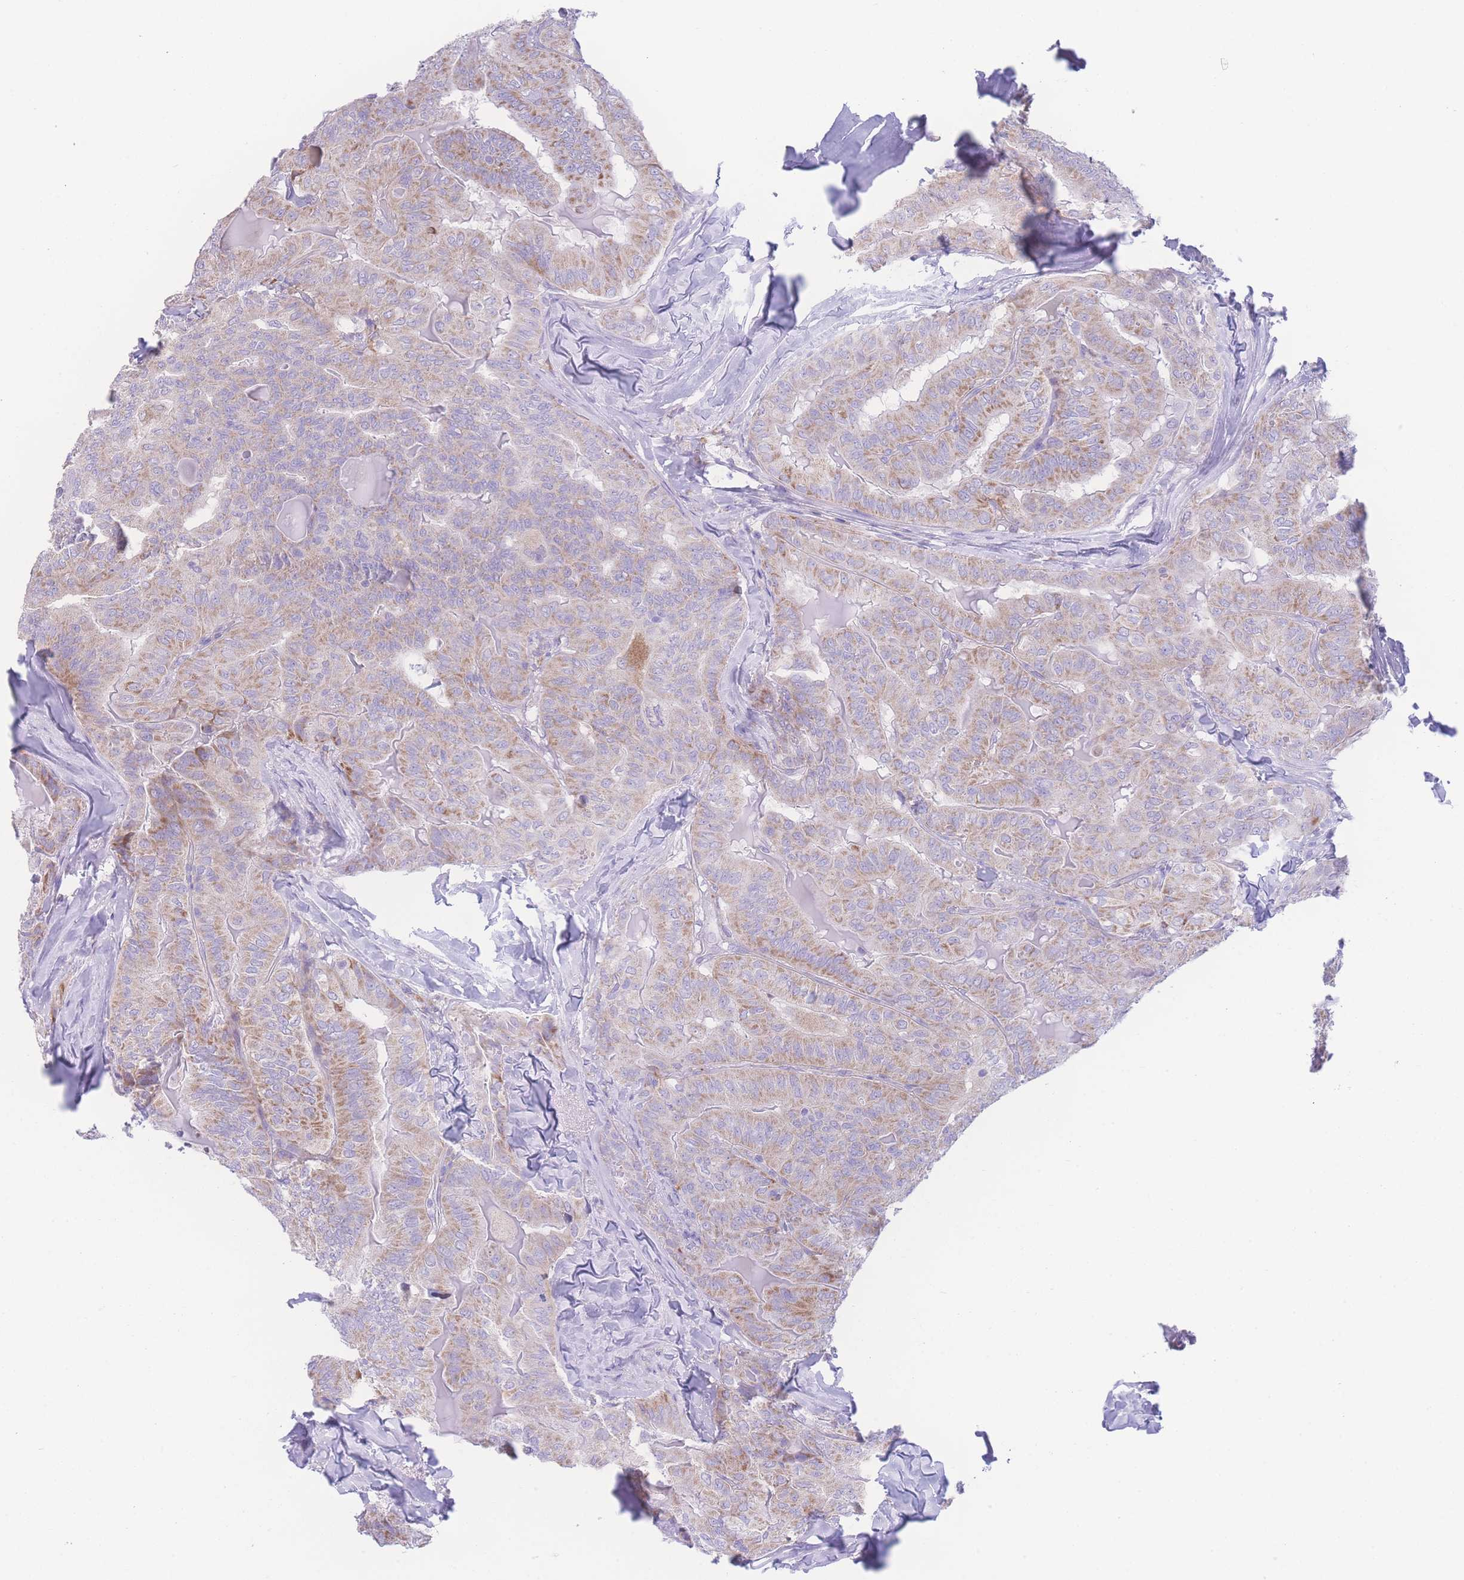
{"staining": {"intensity": "moderate", "quantity": "25%-75%", "location": "cytoplasmic/membranous"}, "tissue": "thyroid cancer", "cell_type": "Tumor cells", "image_type": "cancer", "snomed": [{"axis": "morphology", "description": "Papillary adenocarcinoma, NOS"}, {"axis": "topography", "description": "Thyroid gland"}], "caption": "Immunohistochemical staining of human thyroid papillary adenocarcinoma displays medium levels of moderate cytoplasmic/membranous expression in approximately 25%-75% of tumor cells.", "gene": "NBEAL1", "patient": {"sex": "female", "age": 68}}